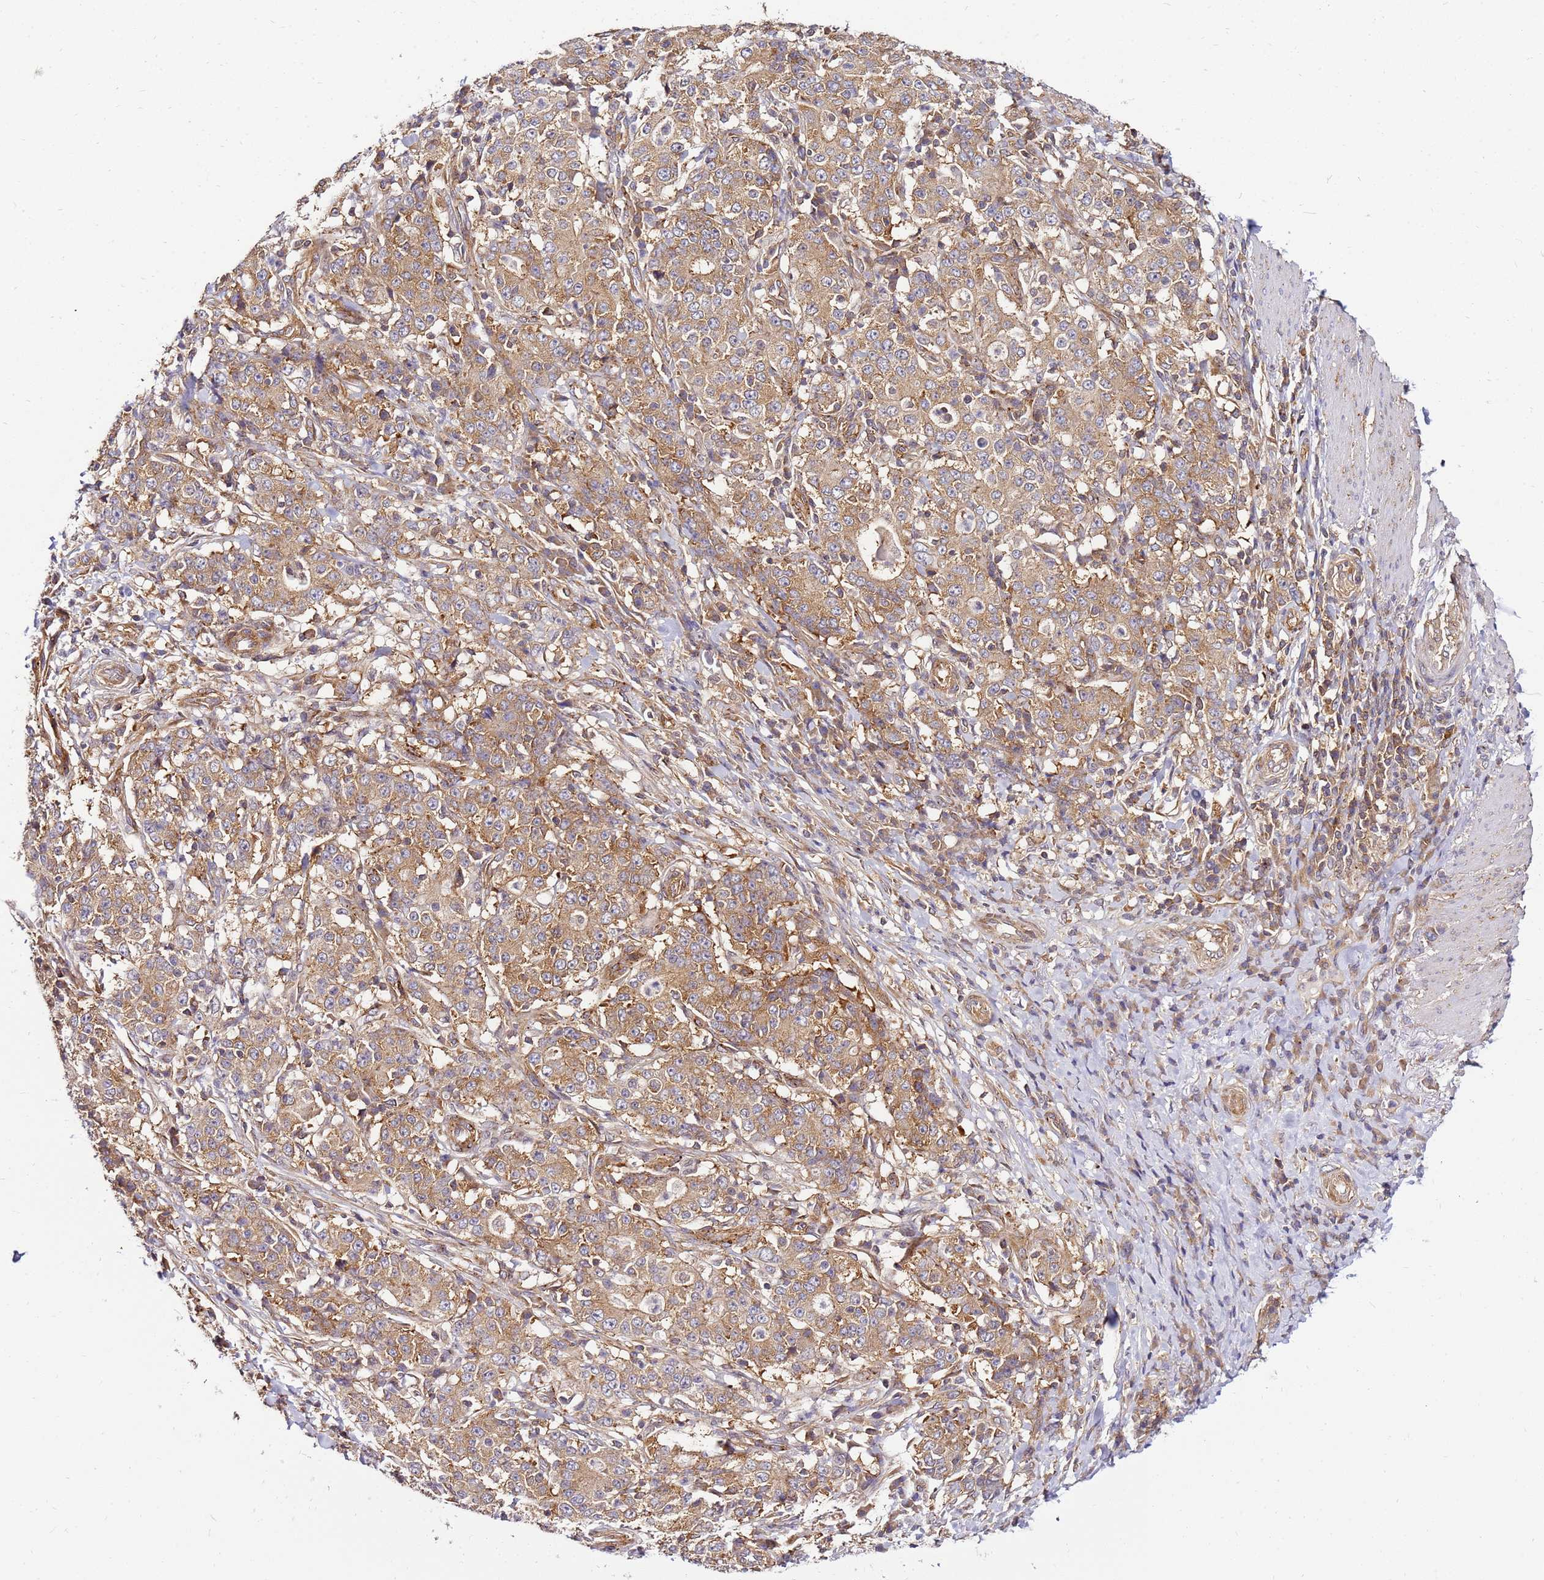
{"staining": {"intensity": "moderate", "quantity": ">75%", "location": "cytoplasmic/membranous"}, "tissue": "stomach cancer", "cell_type": "Tumor cells", "image_type": "cancer", "snomed": [{"axis": "morphology", "description": "Normal tissue, NOS"}, {"axis": "morphology", "description": "Adenocarcinoma, NOS"}, {"axis": "topography", "description": "Stomach, upper"}, {"axis": "topography", "description": "Stomach"}], "caption": "Adenocarcinoma (stomach) was stained to show a protein in brown. There is medium levels of moderate cytoplasmic/membranous positivity in about >75% of tumor cells.", "gene": "PIH1D1", "patient": {"sex": "male", "age": 59}}